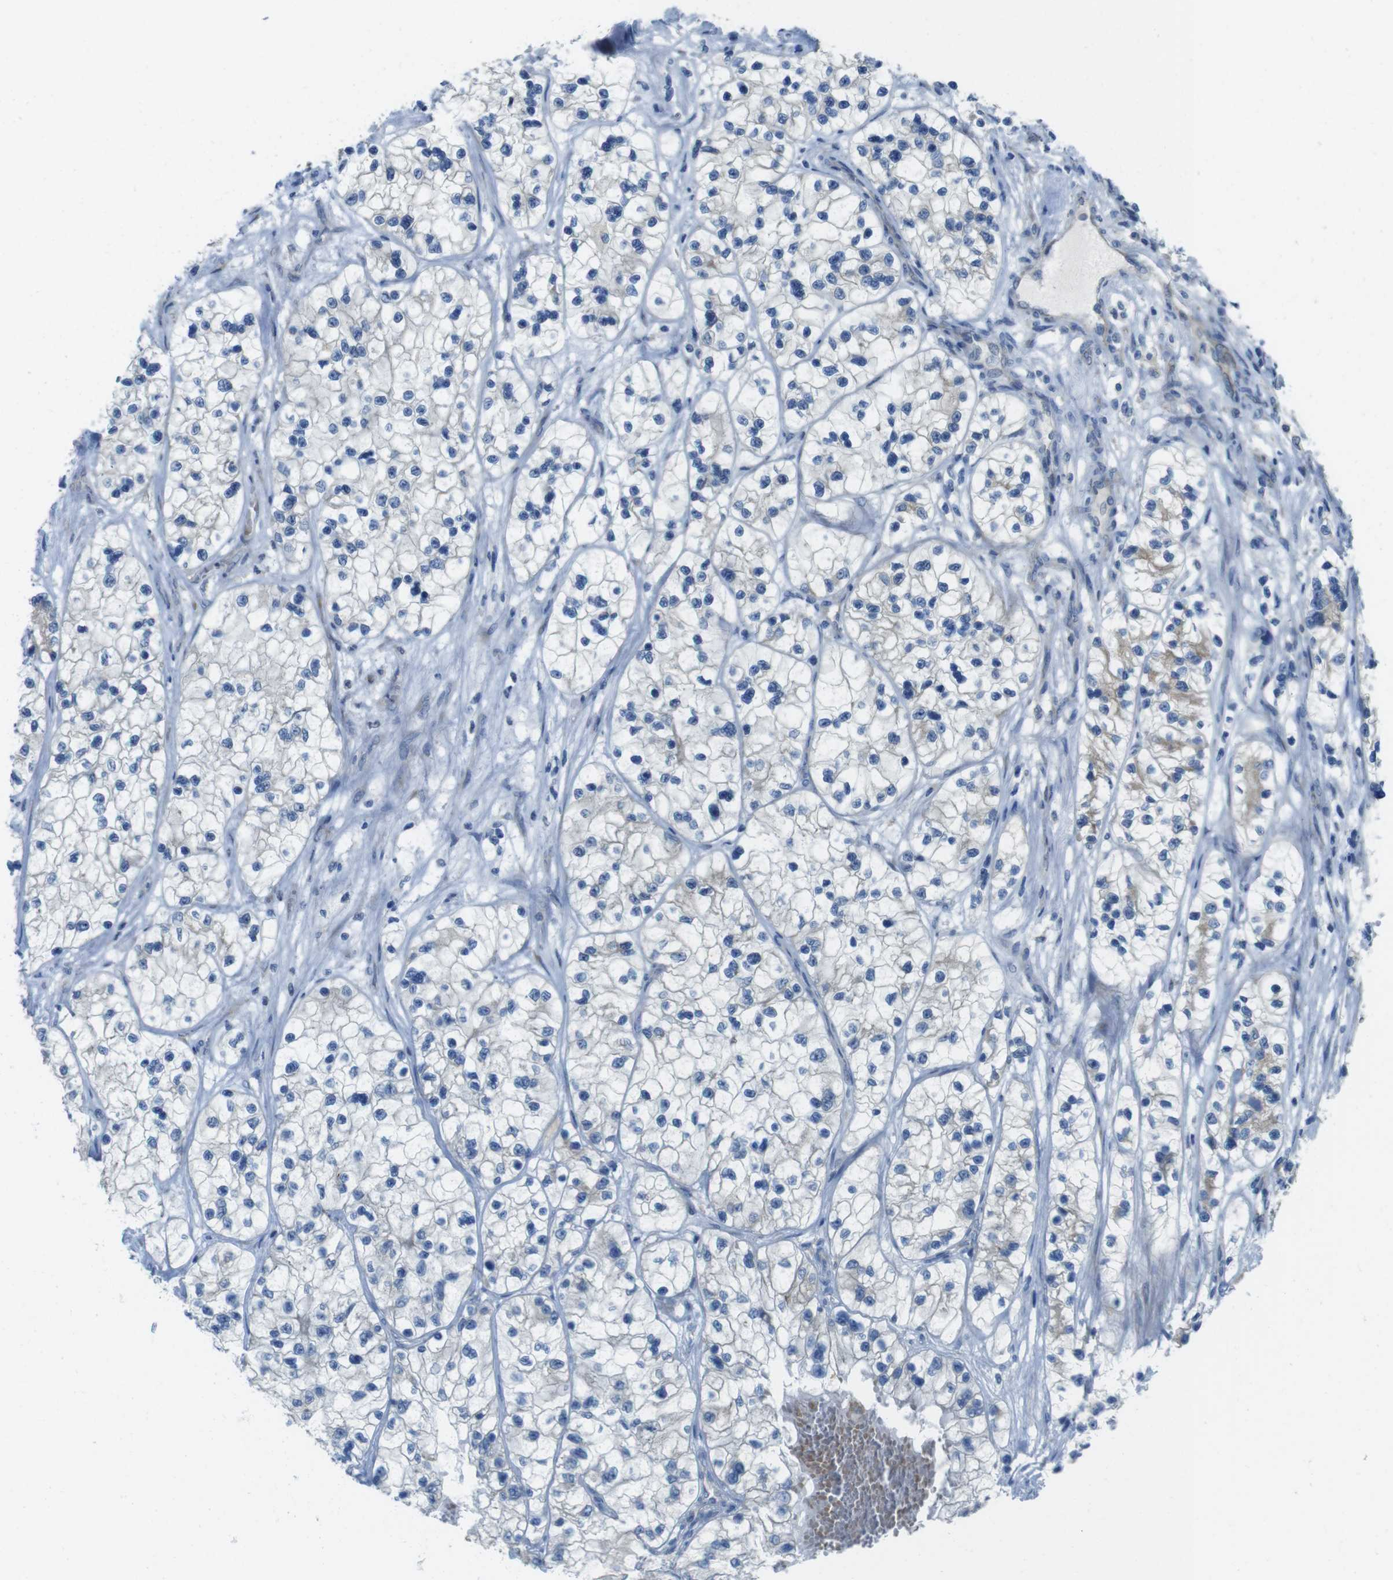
{"staining": {"intensity": "negative", "quantity": "none", "location": "none"}, "tissue": "renal cancer", "cell_type": "Tumor cells", "image_type": "cancer", "snomed": [{"axis": "morphology", "description": "Adenocarcinoma, NOS"}, {"axis": "topography", "description": "Kidney"}], "caption": "High magnification brightfield microscopy of adenocarcinoma (renal) stained with DAB (3,3'-diaminobenzidine) (brown) and counterstained with hematoxylin (blue): tumor cells show no significant expression.", "gene": "TMEM234", "patient": {"sex": "female", "age": 57}}